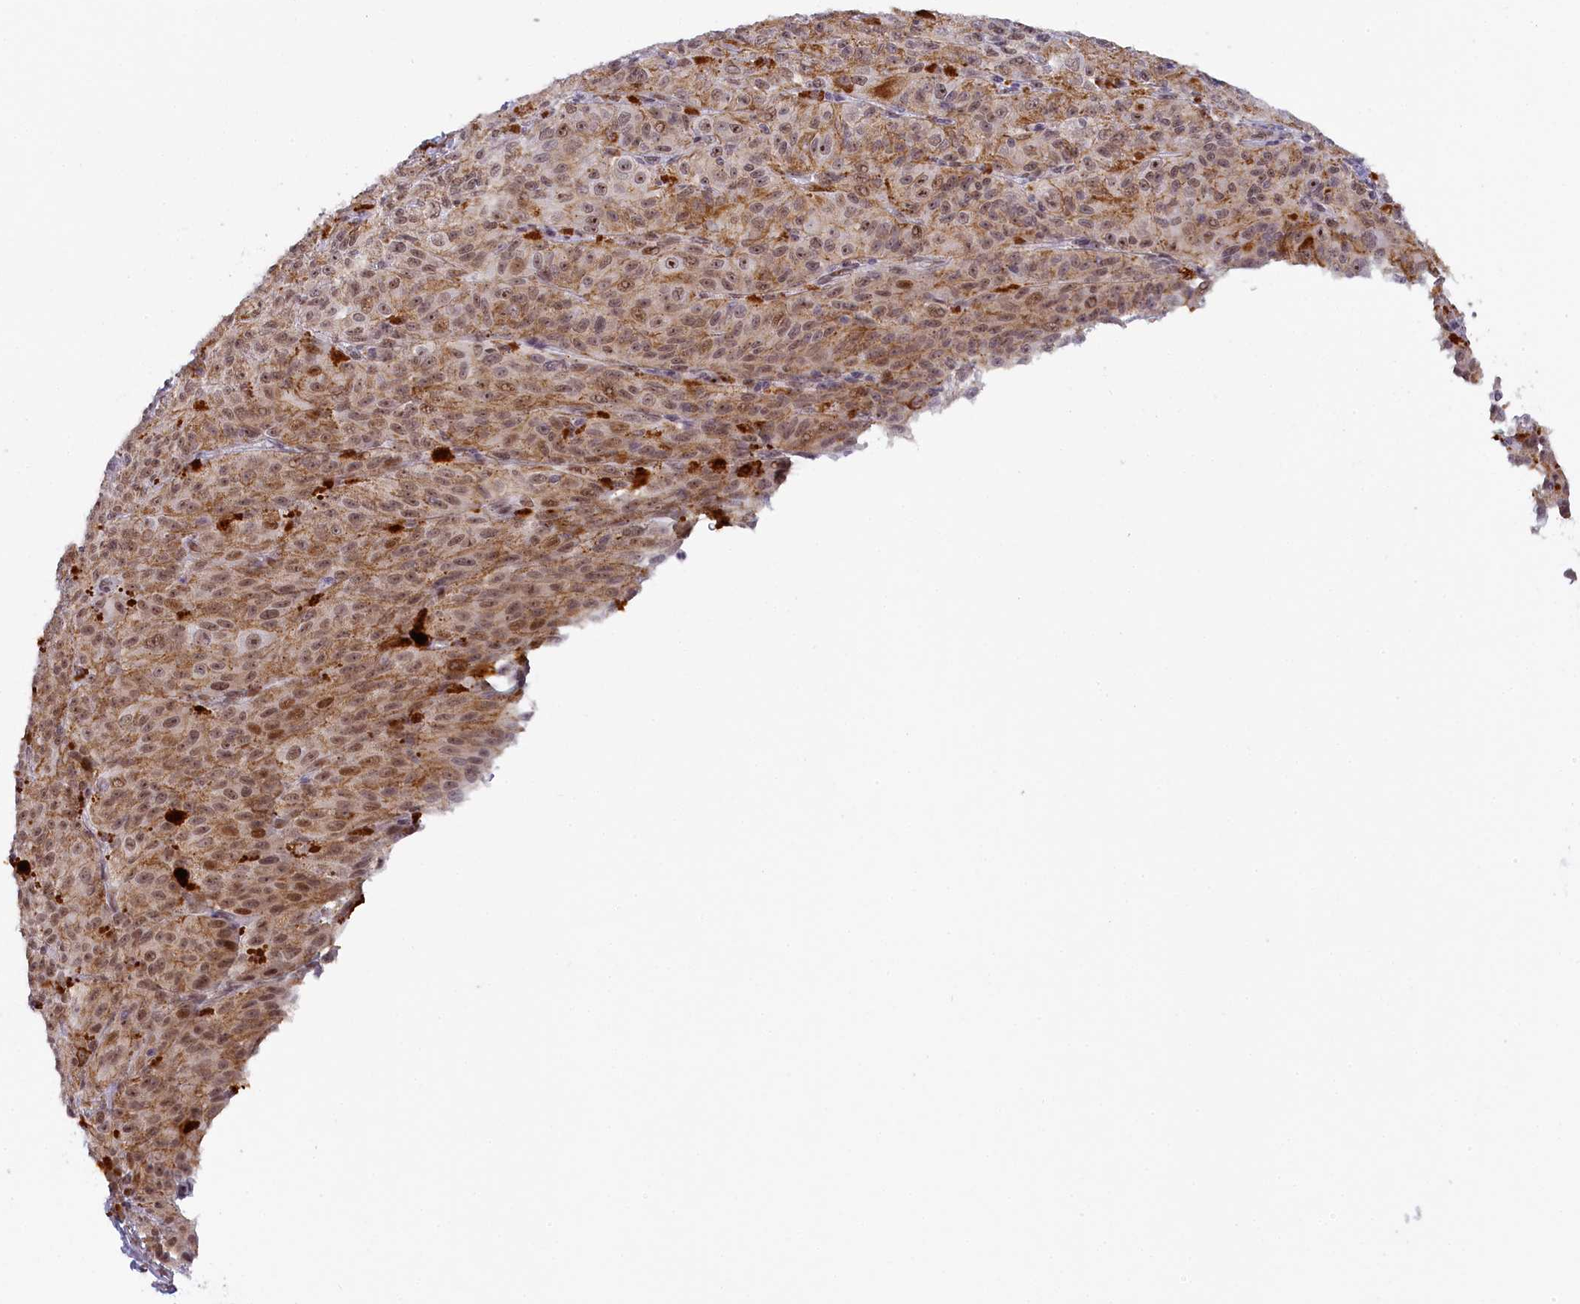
{"staining": {"intensity": "moderate", "quantity": ">75%", "location": "nuclear"}, "tissue": "melanoma", "cell_type": "Tumor cells", "image_type": "cancer", "snomed": [{"axis": "morphology", "description": "Malignant melanoma, NOS"}, {"axis": "topography", "description": "Skin"}], "caption": "About >75% of tumor cells in malignant melanoma reveal moderate nuclear protein positivity as visualized by brown immunohistochemical staining.", "gene": "SEC31B", "patient": {"sex": "female", "age": 52}}